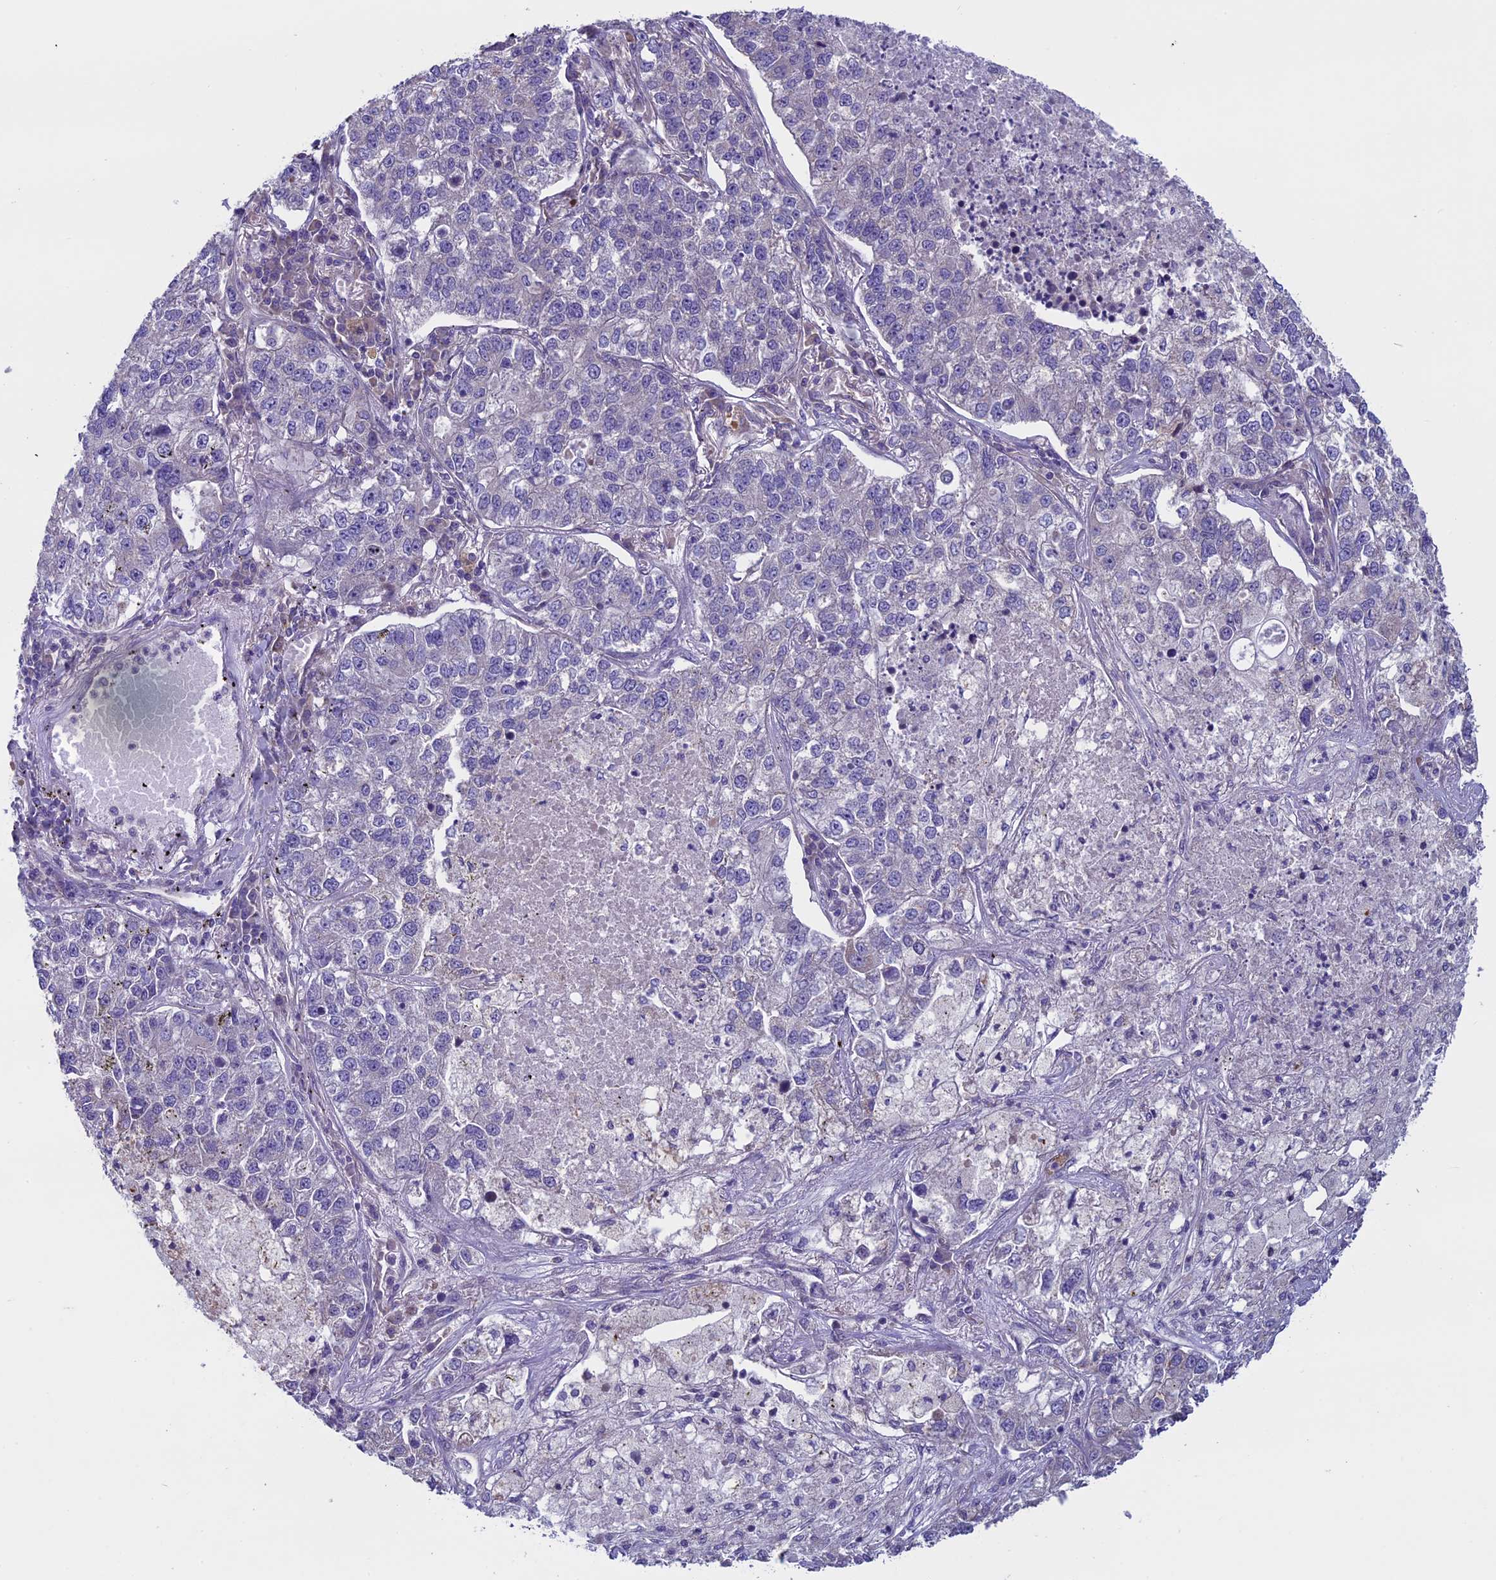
{"staining": {"intensity": "negative", "quantity": "none", "location": "none"}, "tissue": "lung cancer", "cell_type": "Tumor cells", "image_type": "cancer", "snomed": [{"axis": "morphology", "description": "Adenocarcinoma, NOS"}, {"axis": "topography", "description": "Lung"}], "caption": "This histopathology image is of lung adenocarcinoma stained with immunohistochemistry to label a protein in brown with the nuclei are counter-stained blue. There is no staining in tumor cells. (DAB (3,3'-diaminobenzidine) IHC visualized using brightfield microscopy, high magnification).", "gene": "DCTN5", "patient": {"sex": "male", "age": 49}}